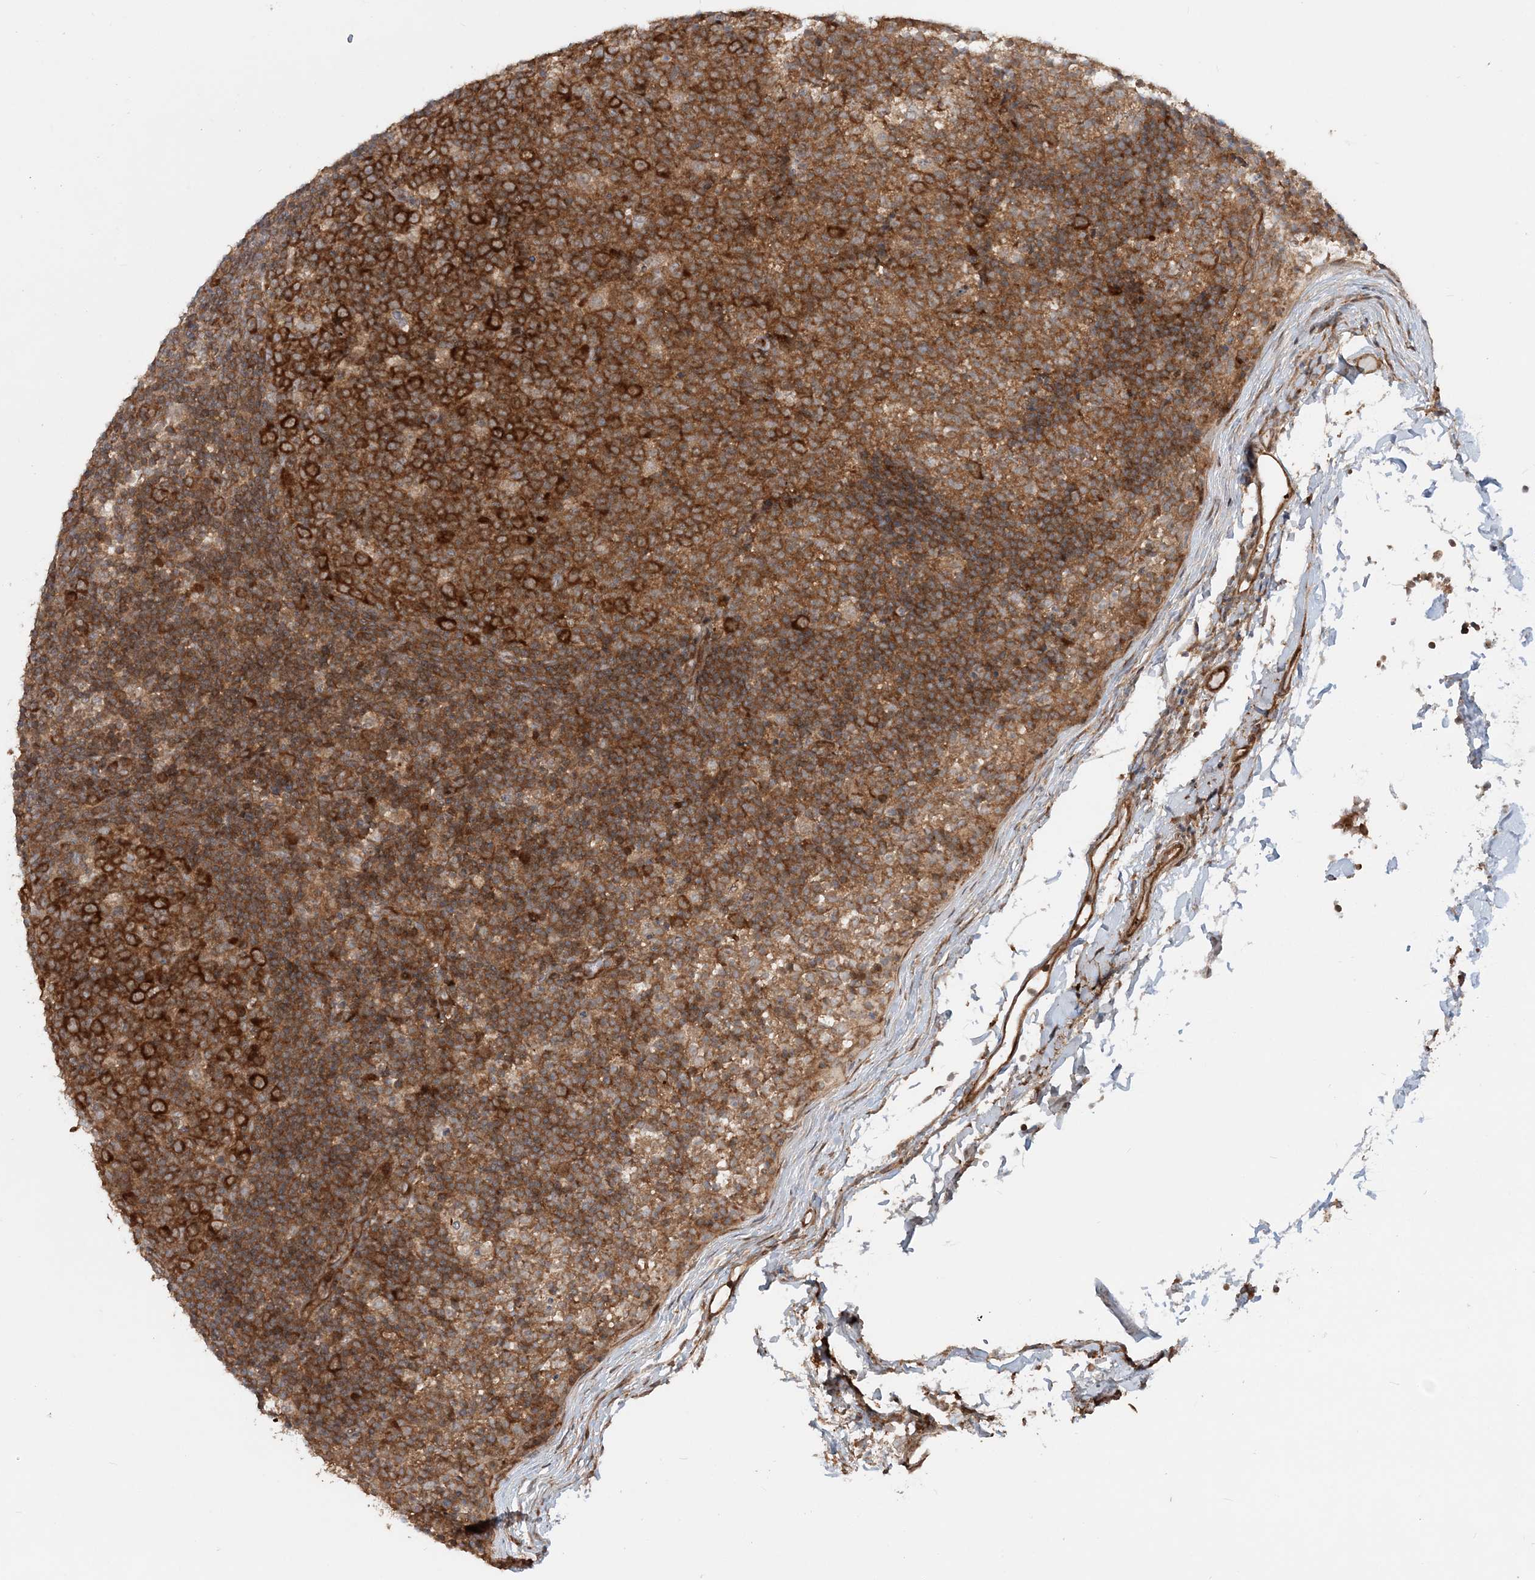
{"staining": {"intensity": "strong", "quantity": ">75%", "location": "cytoplasmic/membranous"}, "tissue": "lymph node", "cell_type": "Germinal center cells", "image_type": "normal", "snomed": [{"axis": "morphology", "description": "Normal tissue, NOS"}, {"axis": "morphology", "description": "Inflammation, NOS"}, {"axis": "topography", "description": "Lymph node"}], "caption": "Protein staining by immunohistochemistry reveals strong cytoplasmic/membranous positivity in about >75% of germinal center cells in benign lymph node. Nuclei are stained in blue.", "gene": "GEMIN5", "patient": {"sex": "male", "age": 55}}